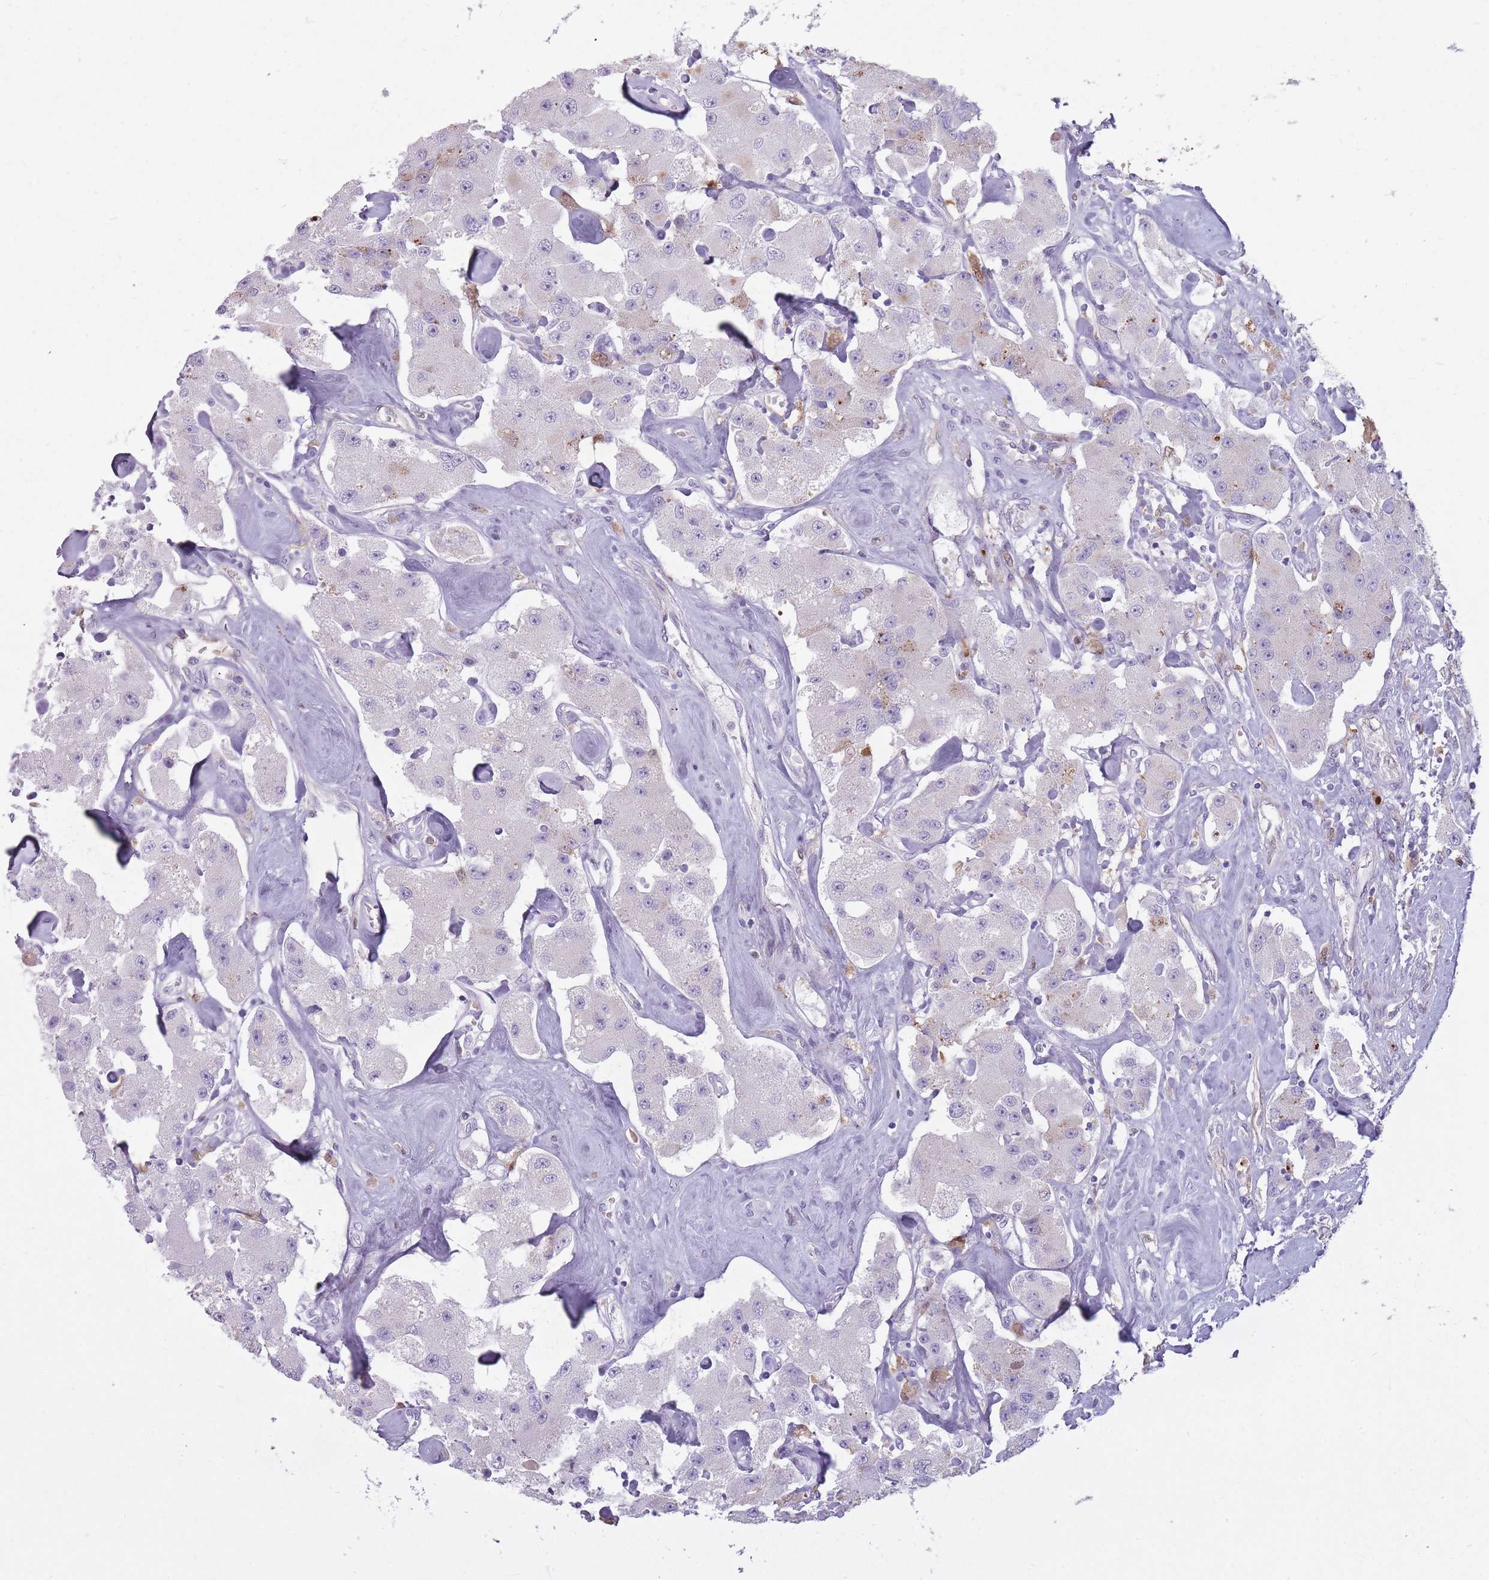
{"staining": {"intensity": "moderate", "quantity": "<25%", "location": "cytoplasmic/membranous"}, "tissue": "carcinoid", "cell_type": "Tumor cells", "image_type": "cancer", "snomed": [{"axis": "morphology", "description": "Carcinoid, malignant, NOS"}, {"axis": "topography", "description": "Pancreas"}], "caption": "About <25% of tumor cells in human carcinoid exhibit moderate cytoplasmic/membranous protein positivity as visualized by brown immunohistochemical staining.", "gene": "LGALS9", "patient": {"sex": "male", "age": 41}}